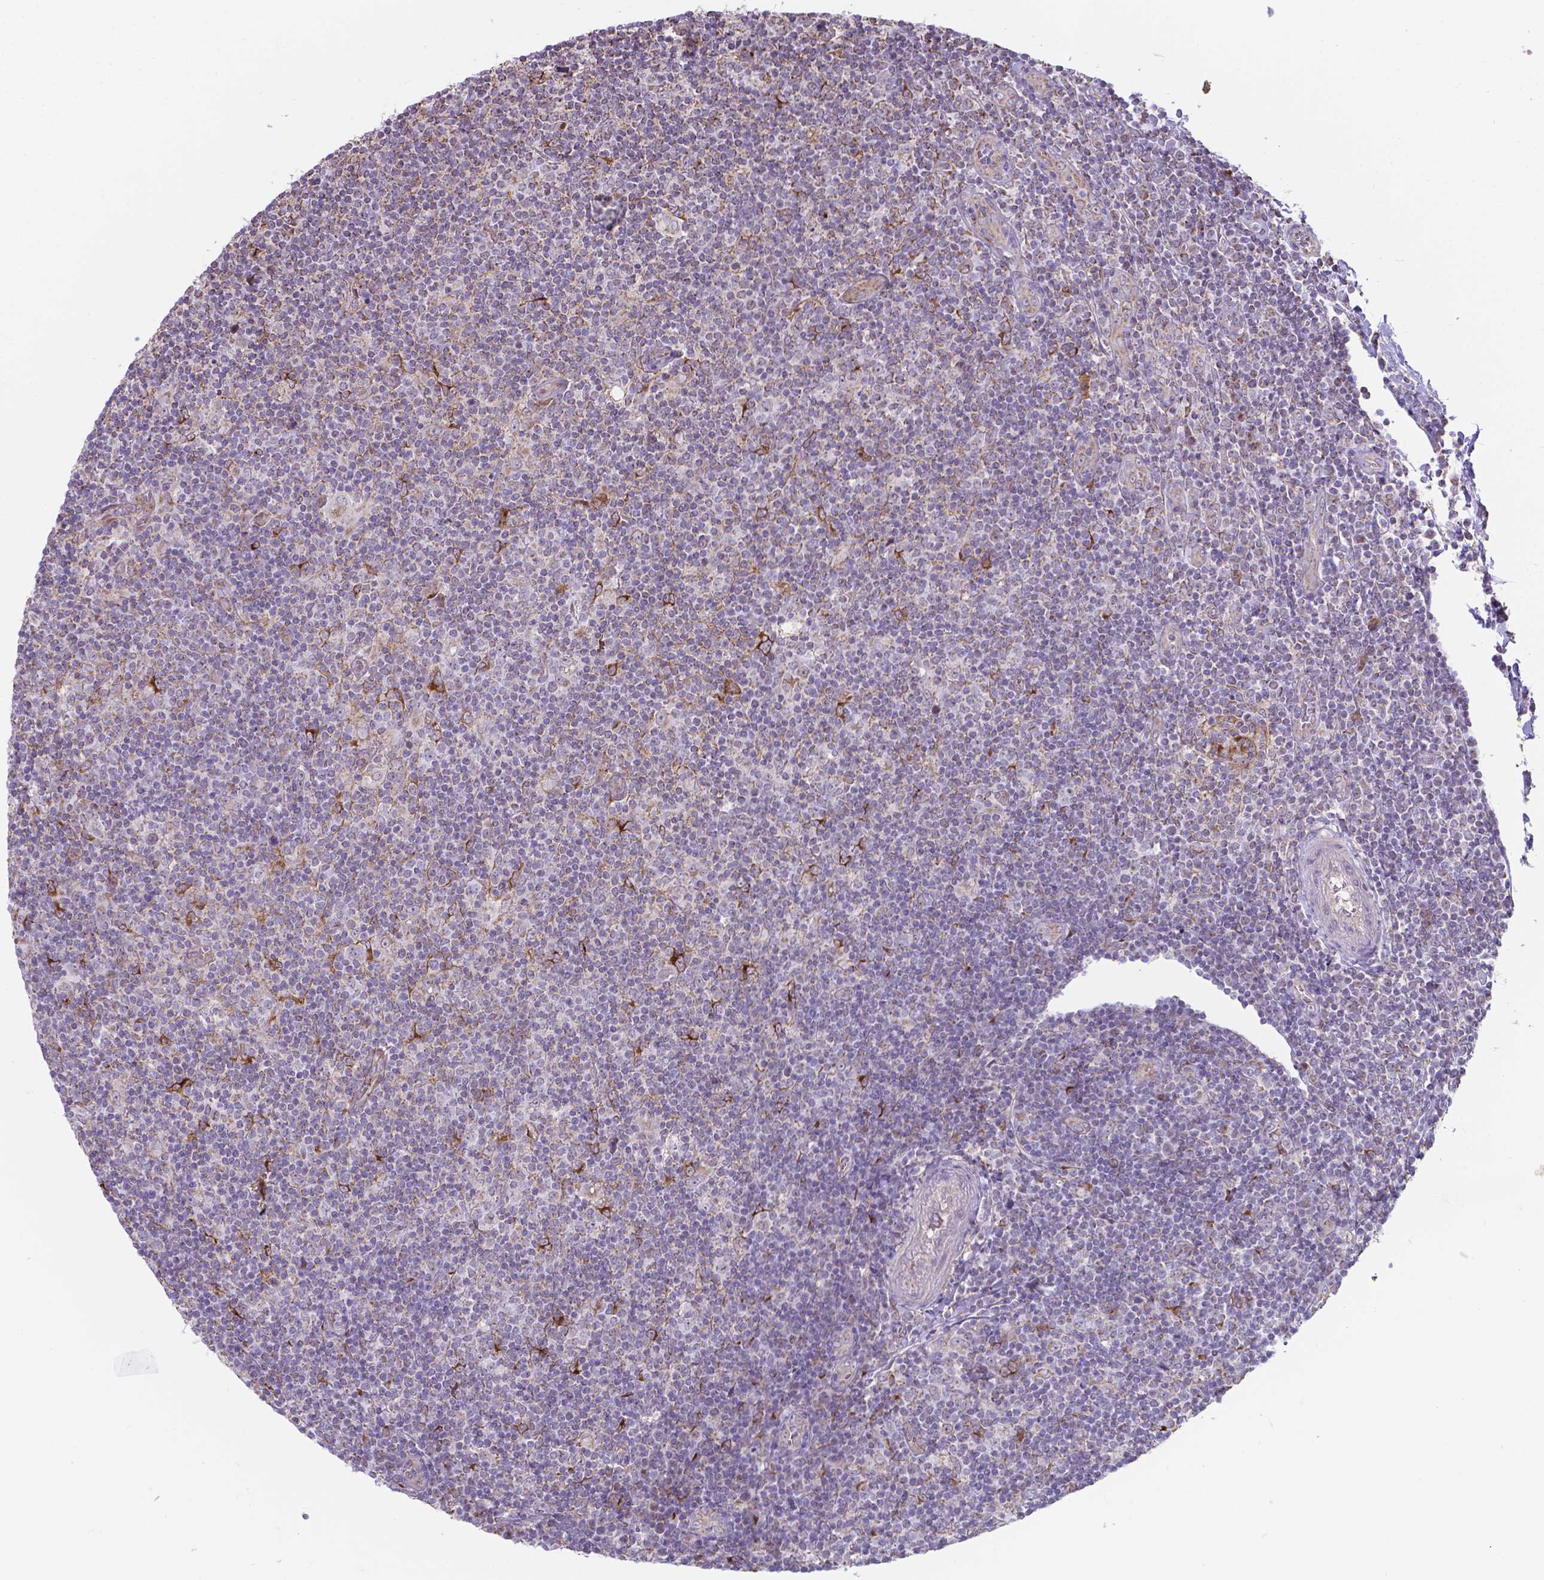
{"staining": {"intensity": "negative", "quantity": "none", "location": "none"}, "tissue": "lymphoma", "cell_type": "Tumor cells", "image_type": "cancer", "snomed": [{"axis": "morphology", "description": "Hodgkin's disease, NOS"}, {"axis": "topography", "description": "Lymph node"}], "caption": "Immunohistochemistry (IHC) histopathology image of neoplastic tissue: Hodgkin's disease stained with DAB (3,3'-diaminobenzidine) reveals no significant protein expression in tumor cells.", "gene": "FAM114A1", "patient": {"sex": "male", "age": 40}}